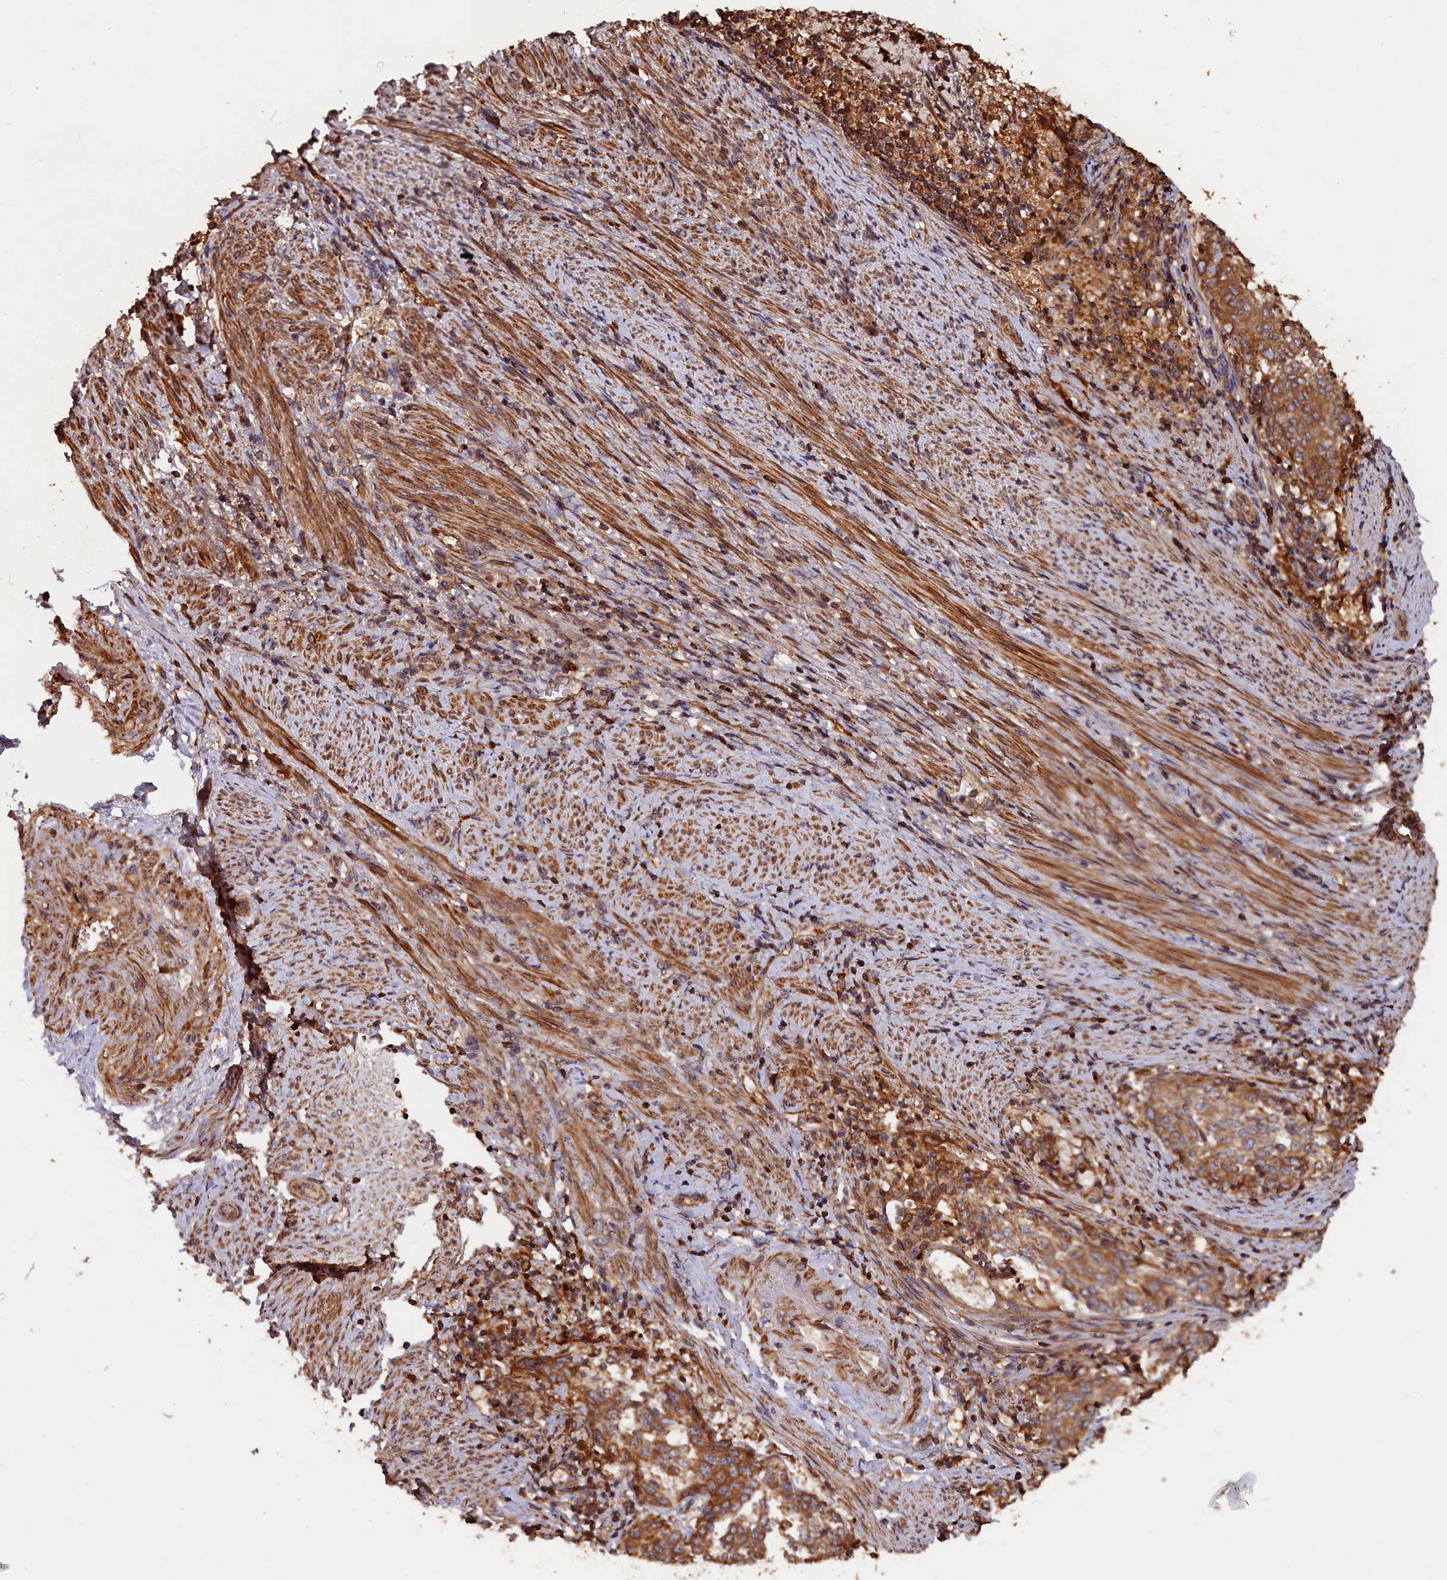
{"staining": {"intensity": "strong", "quantity": ">75%", "location": "cytoplasmic/membranous"}, "tissue": "endometrial cancer", "cell_type": "Tumor cells", "image_type": "cancer", "snomed": [{"axis": "morphology", "description": "Adenocarcinoma, NOS"}, {"axis": "topography", "description": "Endometrium"}], "caption": "Approximately >75% of tumor cells in human endometrial adenocarcinoma exhibit strong cytoplasmic/membranous protein staining as visualized by brown immunohistochemical staining.", "gene": "HMOX2", "patient": {"sex": "female", "age": 80}}